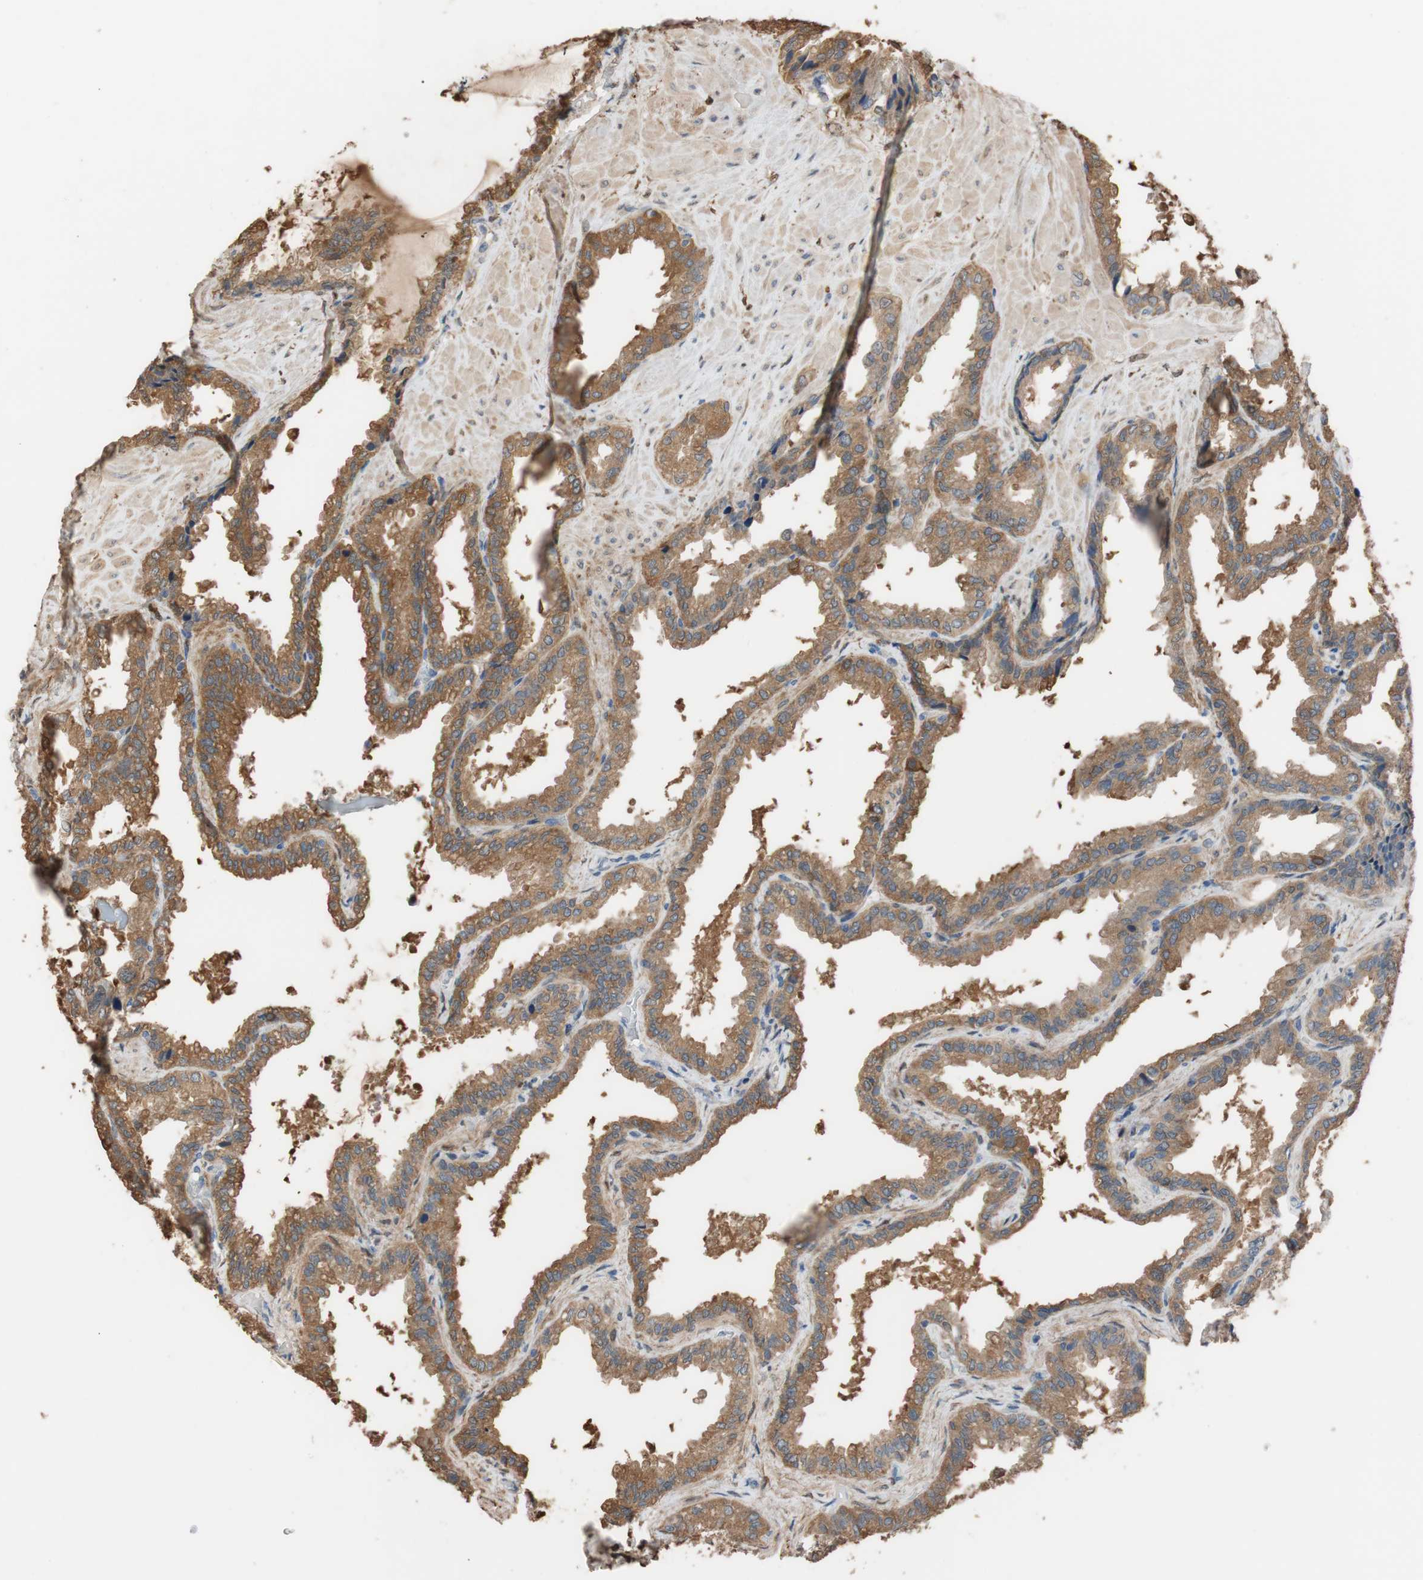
{"staining": {"intensity": "strong", "quantity": "25%-75%", "location": "cytoplasmic/membranous"}, "tissue": "seminal vesicle", "cell_type": "Glandular cells", "image_type": "normal", "snomed": [{"axis": "morphology", "description": "Normal tissue, NOS"}, {"axis": "topography", "description": "Seminal veicle"}], "caption": "Immunohistochemistry (IHC) (DAB (3,3'-diaminobenzidine)) staining of normal human seminal vesicle displays strong cytoplasmic/membranous protein staining in about 25%-75% of glandular cells. The staining was performed using DAB to visualize the protein expression in brown, while the nuclei were stained in blue with hematoxylin (Magnification: 20x).", "gene": "ALDH1A2", "patient": {"sex": "male", "age": 46}}